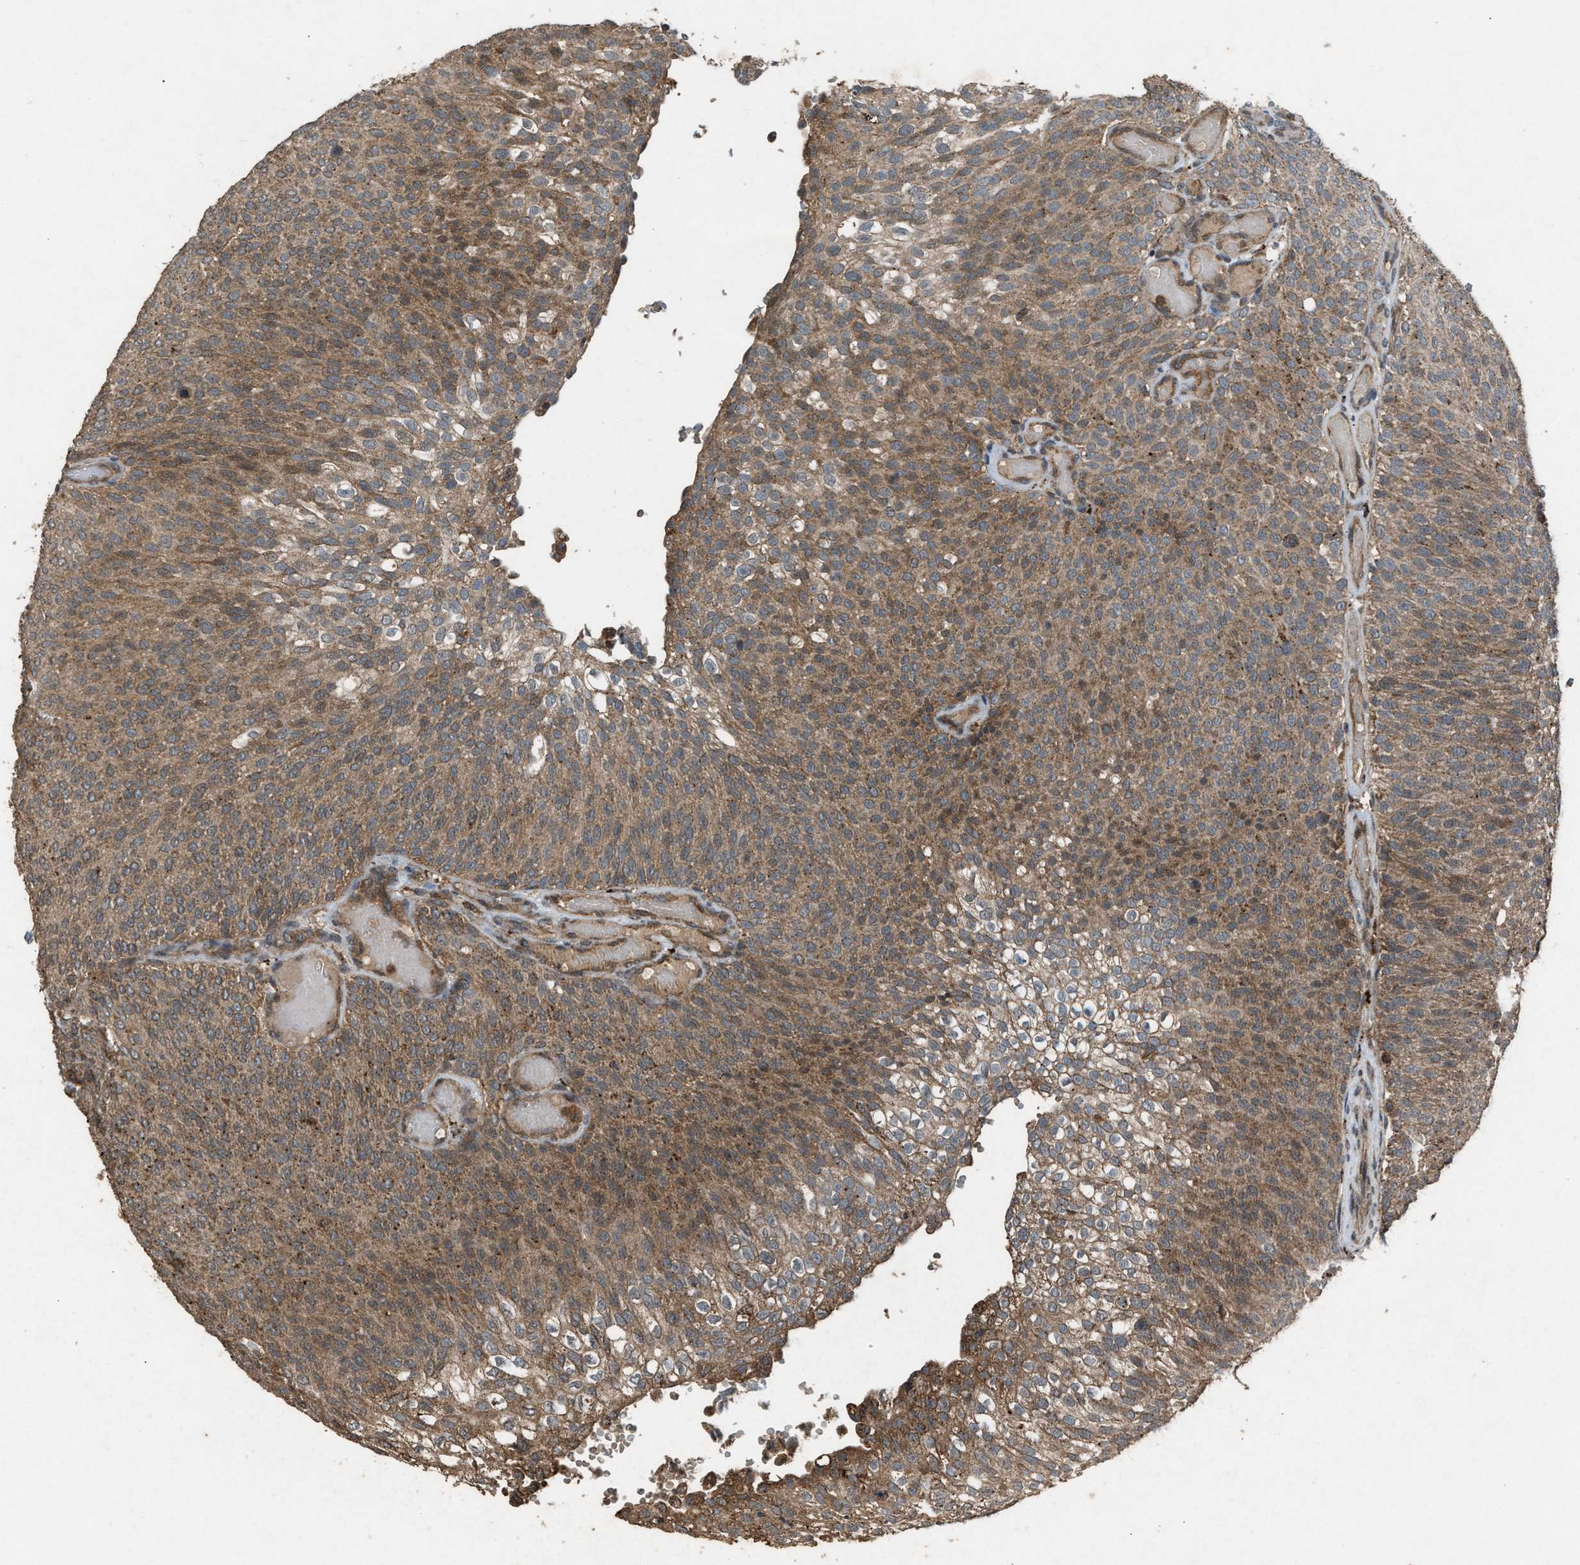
{"staining": {"intensity": "moderate", "quantity": ">75%", "location": "cytoplasmic/membranous"}, "tissue": "urothelial cancer", "cell_type": "Tumor cells", "image_type": "cancer", "snomed": [{"axis": "morphology", "description": "Urothelial carcinoma, Low grade"}, {"axis": "topography", "description": "Urinary bladder"}], "caption": "There is medium levels of moderate cytoplasmic/membranous positivity in tumor cells of urothelial carcinoma (low-grade), as demonstrated by immunohistochemical staining (brown color).", "gene": "PSMD1", "patient": {"sex": "male", "age": 78}}